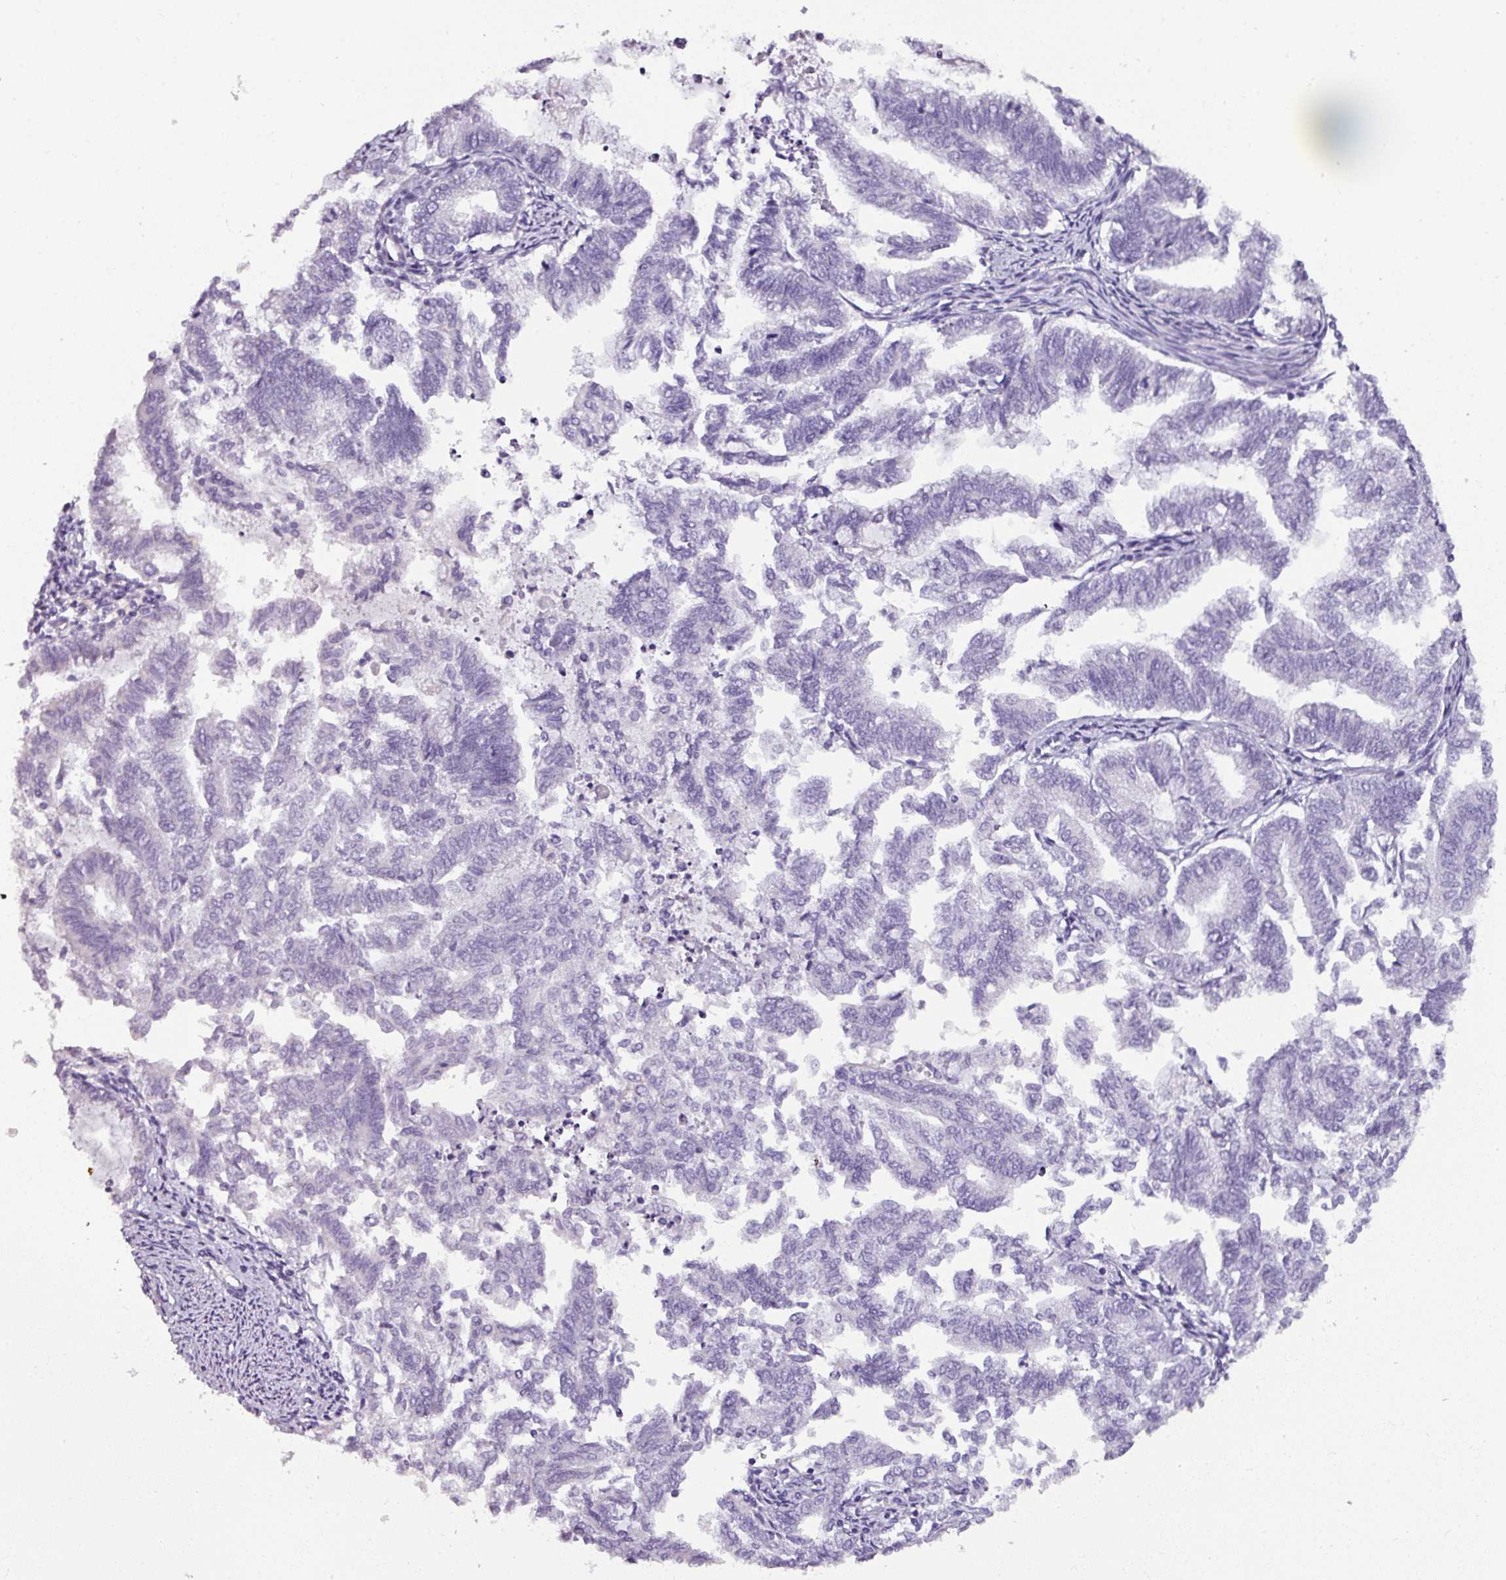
{"staining": {"intensity": "negative", "quantity": "none", "location": "none"}, "tissue": "endometrial cancer", "cell_type": "Tumor cells", "image_type": "cancer", "snomed": [{"axis": "morphology", "description": "Adenocarcinoma, NOS"}, {"axis": "topography", "description": "Endometrium"}], "caption": "A micrograph of endometrial cancer stained for a protein reveals no brown staining in tumor cells.", "gene": "NAPSA", "patient": {"sex": "female", "age": 79}}